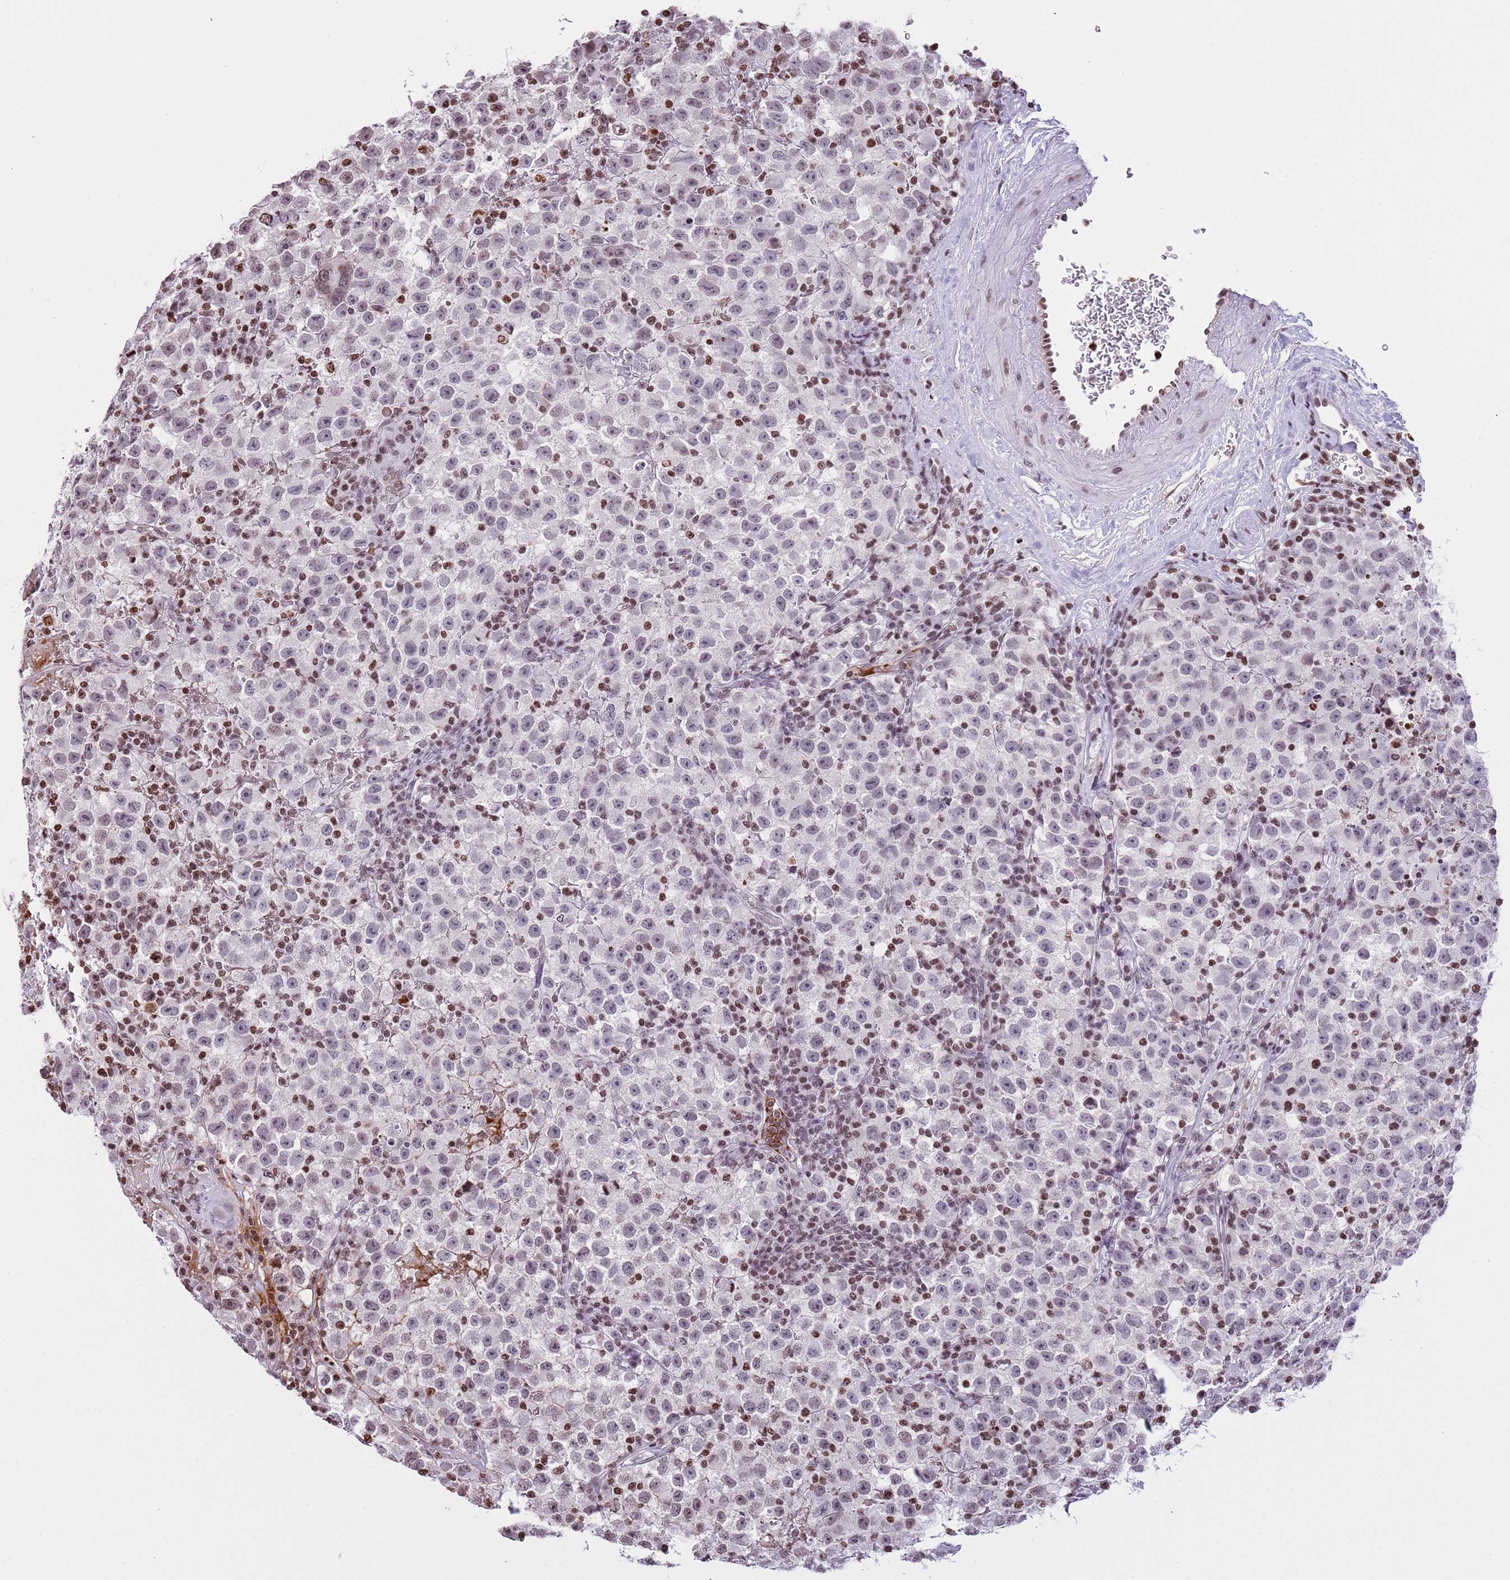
{"staining": {"intensity": "weak", "quantity": "<25%", "location": "nuclear"}, "tissue": "testis cancer", "cell_type": "Tumor cells", "image_type": "cancer", "snomed": [{"axis": "morphology", "description": "Seminoma, NOS"}, {"axis": "topography", "description": "Testis"}], "caption": "Histopathology image shows no protein positivity in tumor cells of testis seminoma tissue.", "gene": "KPNA3", "patient": {"sex": "male", "age": 22}}